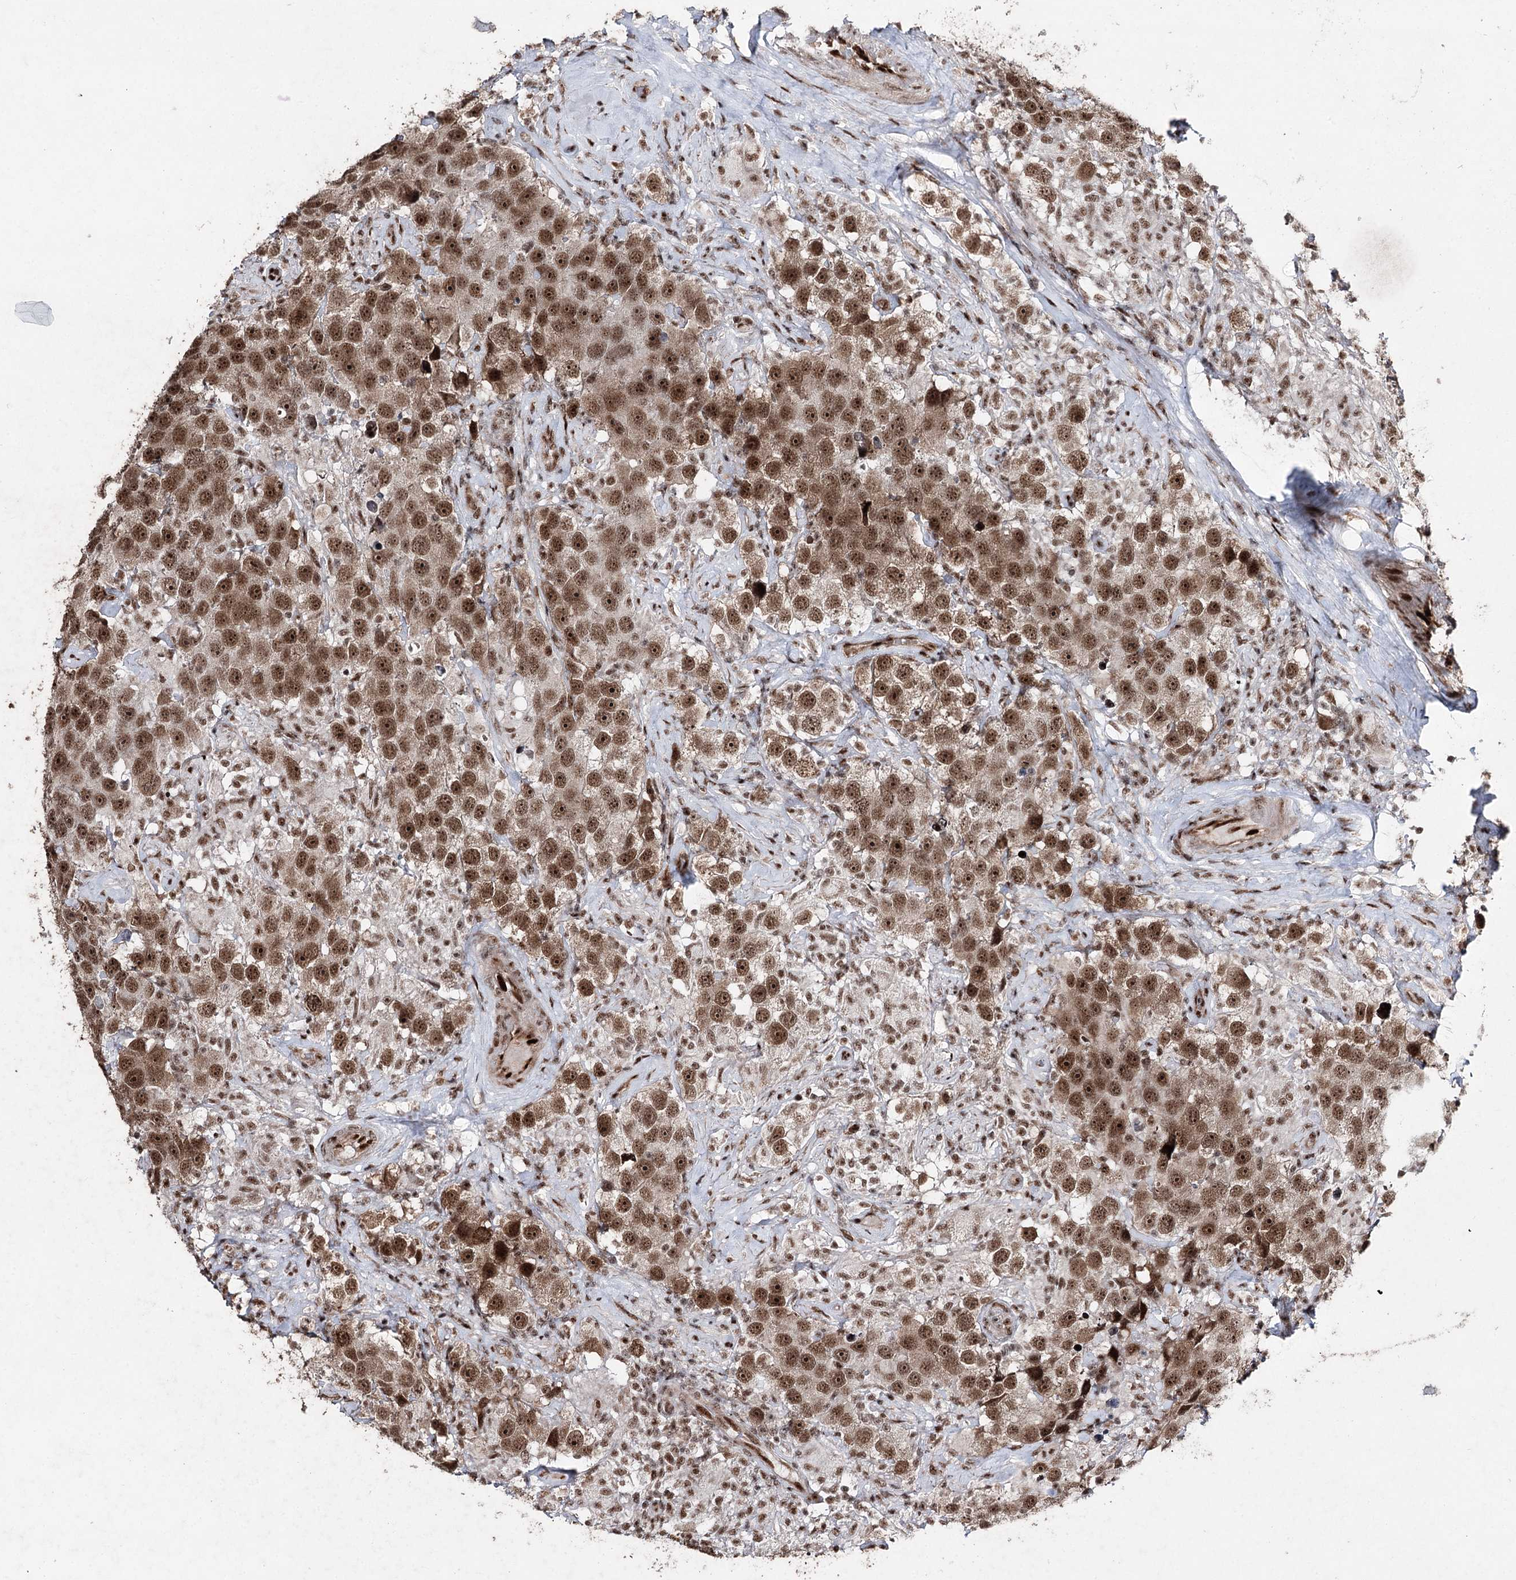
{"staining": {"intensity": "strong", "quantity": ">75%", "location": "nuclear"}, "tissue": "testis cancer", "cell_type": "Tumor cells", "image_type": "cancer", "snomed": [{"axis": "morphology", "description": "Seminoma, NOS"}, {"axis": "topography", "description": "Testis"}], "caption": "Protein analysis of seminoma (testis) tissue displays strong nuclear positivity in about >75% of tumor cells.", "gene": "PDCD4", "patient": {"sex": "male", "age": 49}}